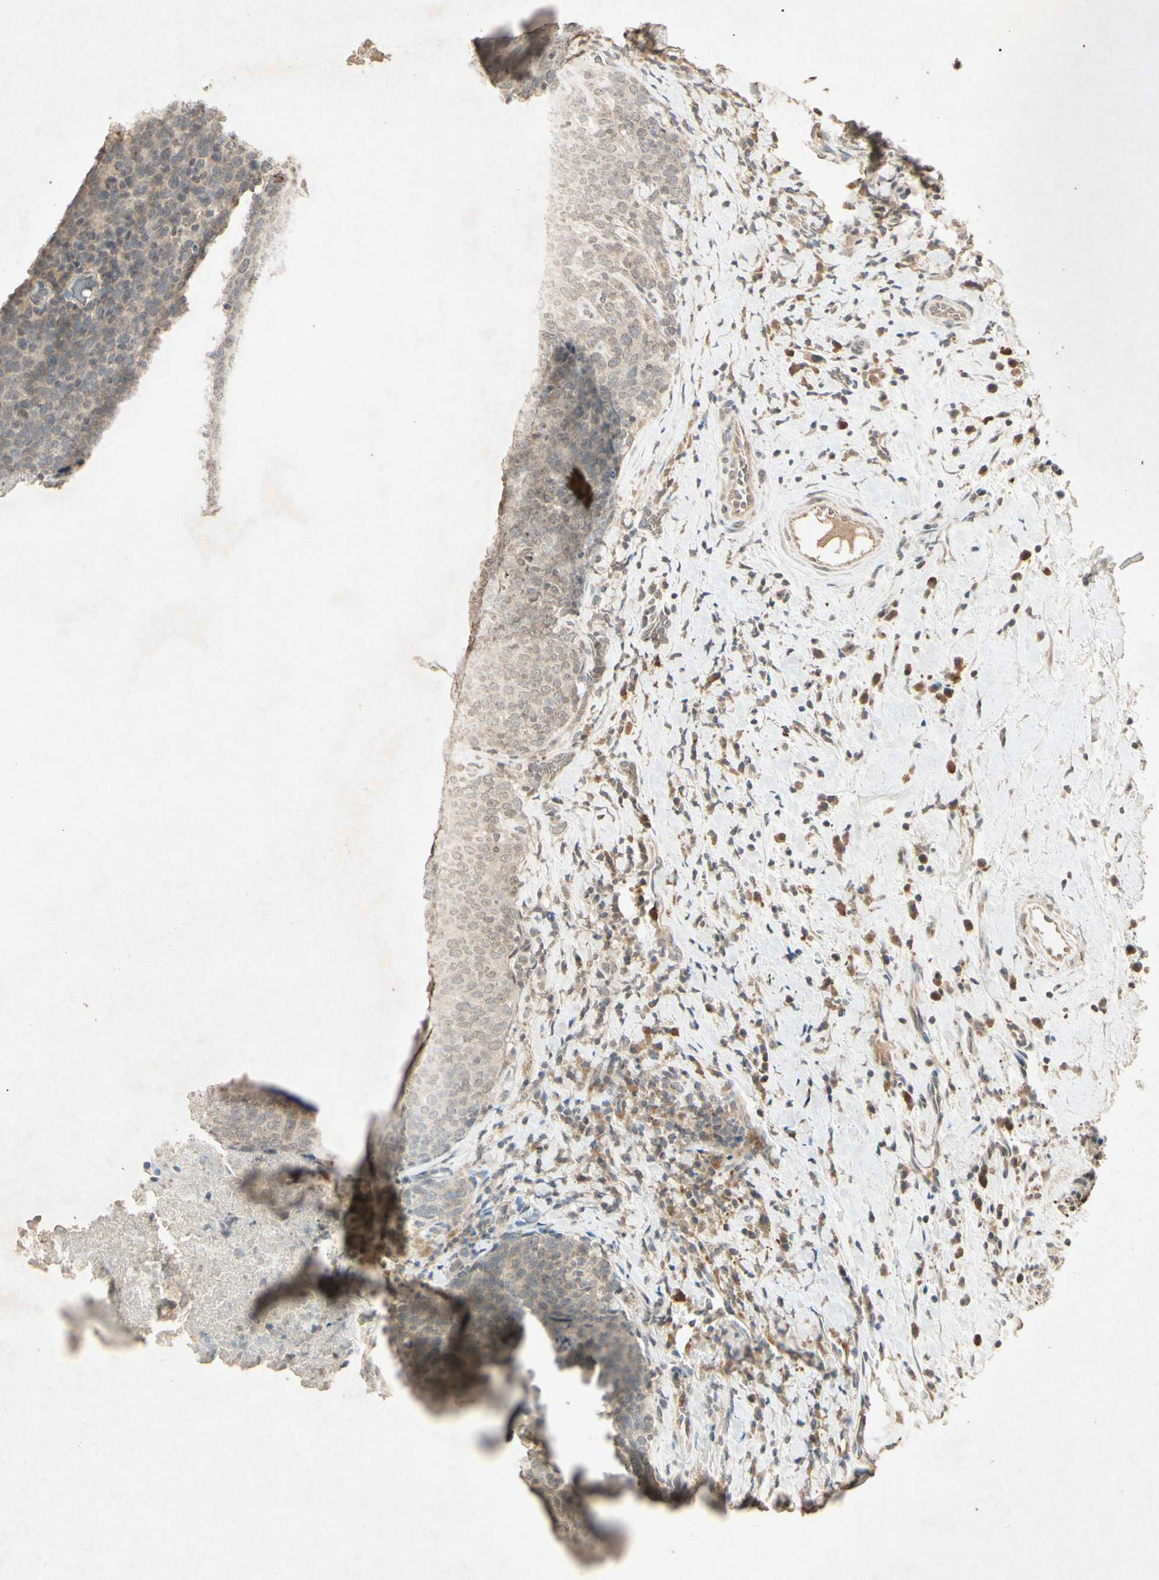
{"staining": {"intensity": "weak", "quantity": ">75%", "location": "cytoplasmic/membranous"}, "tissue": "head and neck cancer", "cell_type": "Tumor cells", "image_type": "cancer", "snomed": [{"axis": "morphology", "description": "Squamous cell carcinoma, NOS"}, {"axis": "morphology", "description": "Squamous cell carcinoma, metastatic, NOS"}, {"axis": "topography", "description": "Lymph node"}, {"axis": "topography", "description": "Head-Neck"}], "caption": "Weak cytoplasmic/membranous staining is present in about >75% of tumor cells in head and neck cancer.", "gene": "MSRB1", "patient": {"sex": "male", "age": 62}}